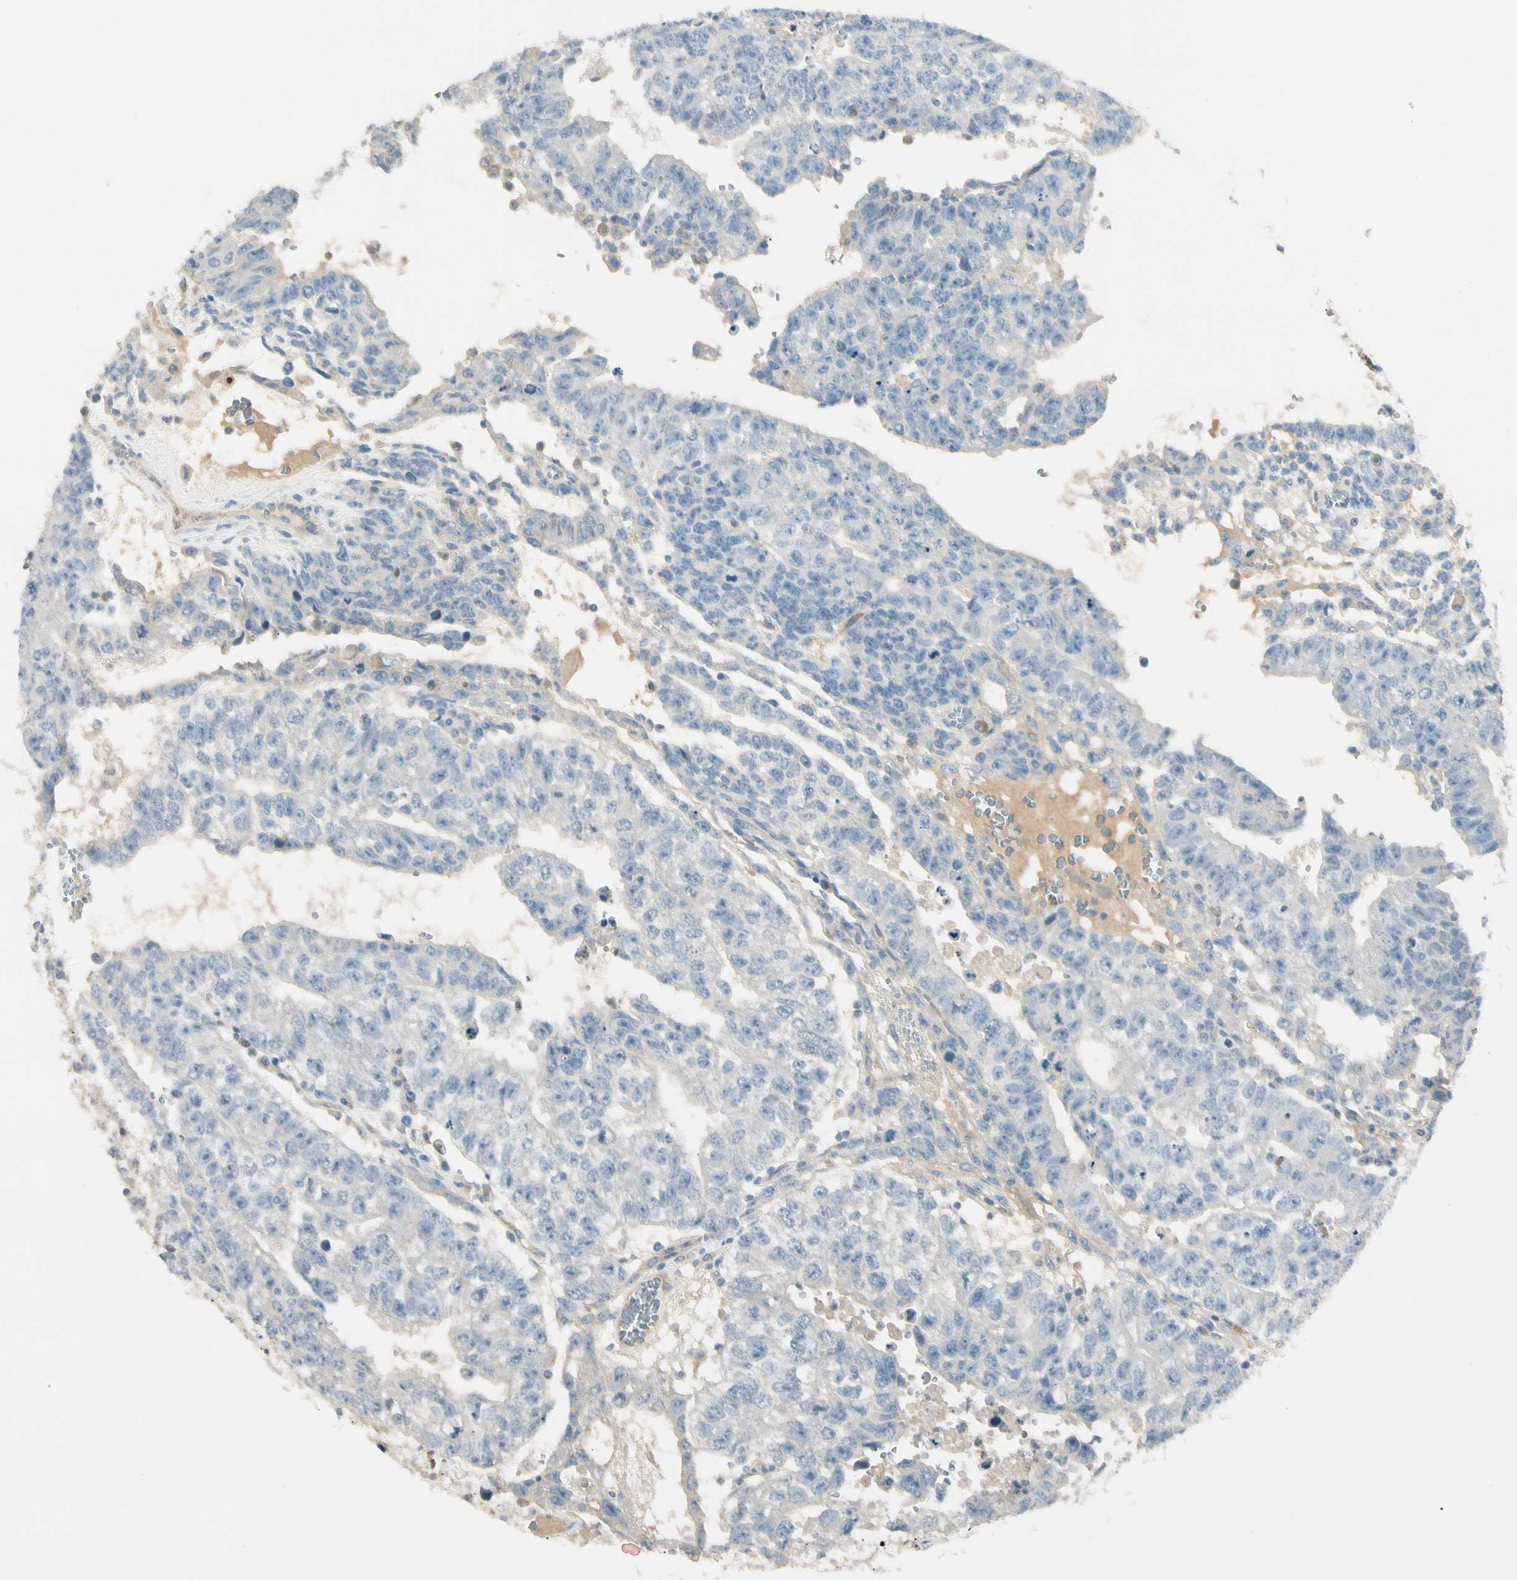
{"staining": {"intensity": "negative", "quantity": "none", "location": "none"}, "tissue": "testis cancer", "cell_type": "Tumor cells", "image_type": "cancer", "snomed": [{"axis": "morphology", "description": "Seminoma, NOS"}, {"axis": "morphology", "description": "Carcinoma, Embryonal, NOS"}, {"axis": "topography", "description": "Testis"}], "caption": "There is no significant staining in tumor cells of seminoma (testis). The staining is performed using DAB brown chromogen with nuclei counter-stained in using hematoxylin.", "gene": "LPCAT2", "patient": {"sex": "male", "age": 52}}